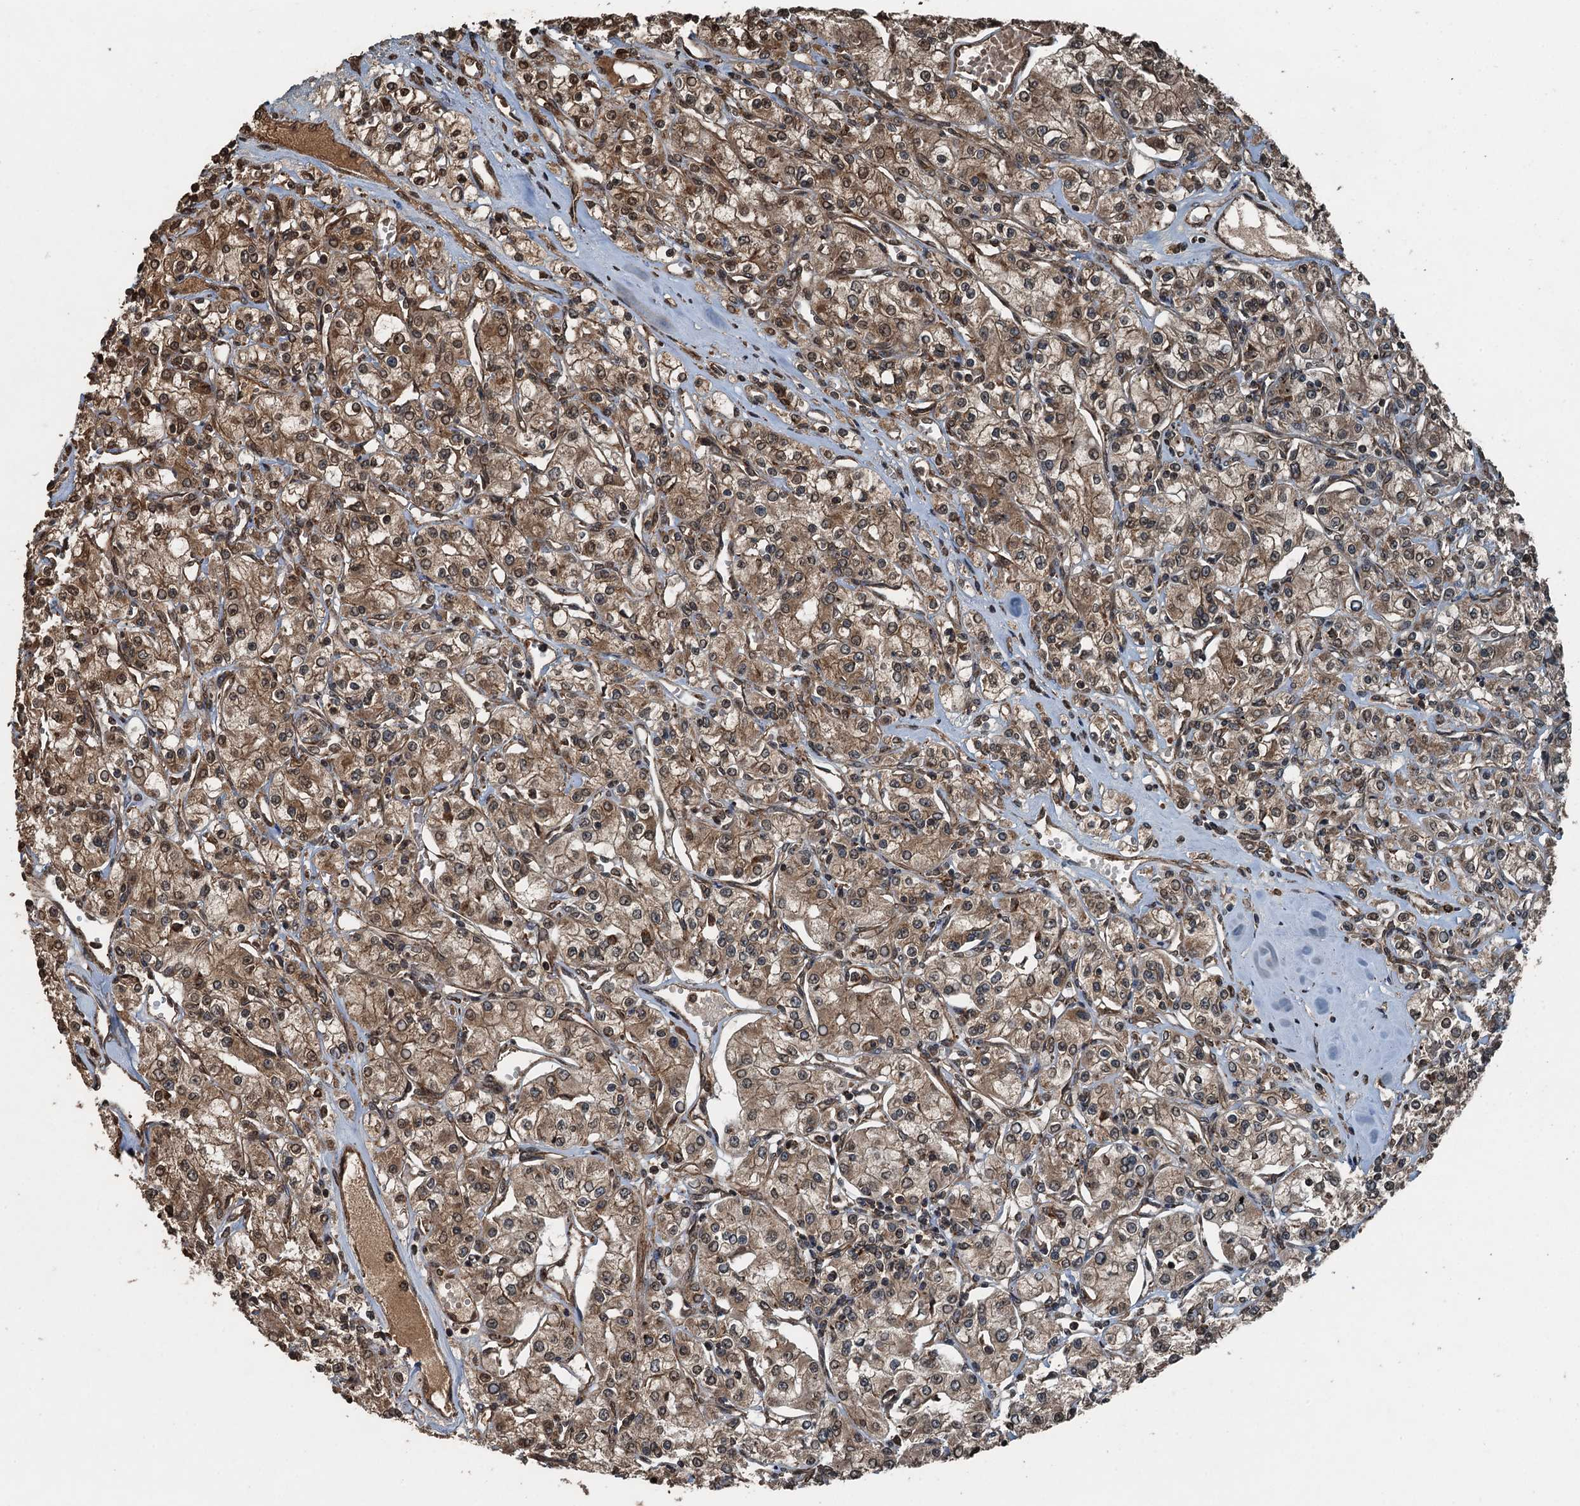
{"staining": {"intensity": "moderate", "quantity": ">75%", "location": "cytoplasmic/membranous,nuclear"}, "tissue": "renal cancer", "cell_type": "Tumor cells", "image_type": "cancer", "snomed": [{"axis": "morphology", "description": "Adenocarcinoma, NOS"}, {"axis": "topography", "description": "Kidney"}], "caption": "The image shows immunohistochemical staining of renal cancer (adenocarcinoma). There is moderate cytoplasmic/membranous and nuclear staining is present in about >75% of tumor cells.", "gene": "TCTN1", "patient": {"sex": "female", "age": 59}}